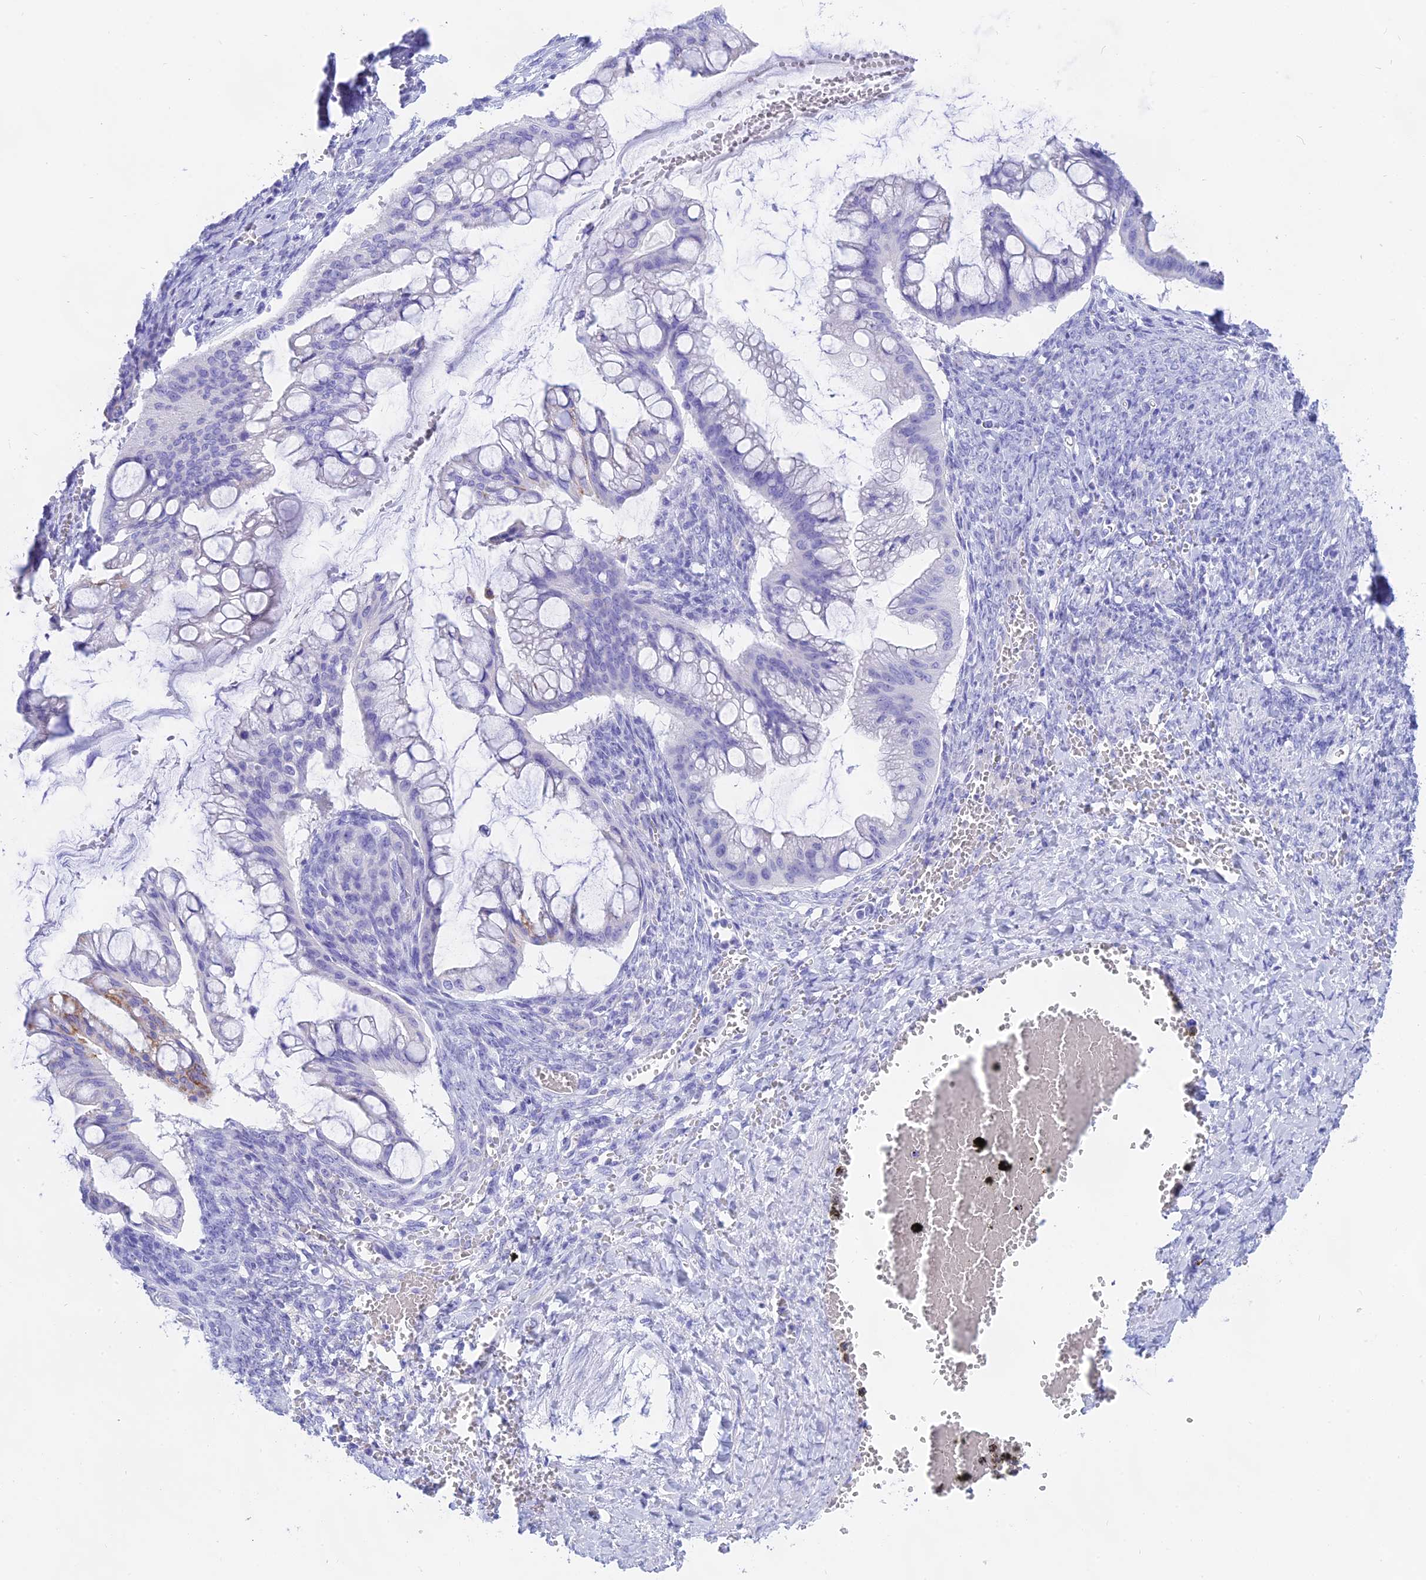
{"staining": {"intensity": "negative", "quantity": "none", "location": "none"}, "tissue": "ovarian cancer", "cell_type": "Tumor cells", "image_type": "cancer", "snomed": [{"axis": "morphology", "description": "Cystadenocarcinoma, mucinous, NOS"}, {"axis": "topography", "description": "Ovary"}], "caption": "DAB immunohistochemical staining of human ovarian mucinous cystadenocarcinoma displays no significant staining in tumor cells. (DAB (3,3'-diaminobenzidine) IHC with hematoxylin counter stain).", "gene": "ISCA1", "patient": {"sex": "female", "age": 73}}